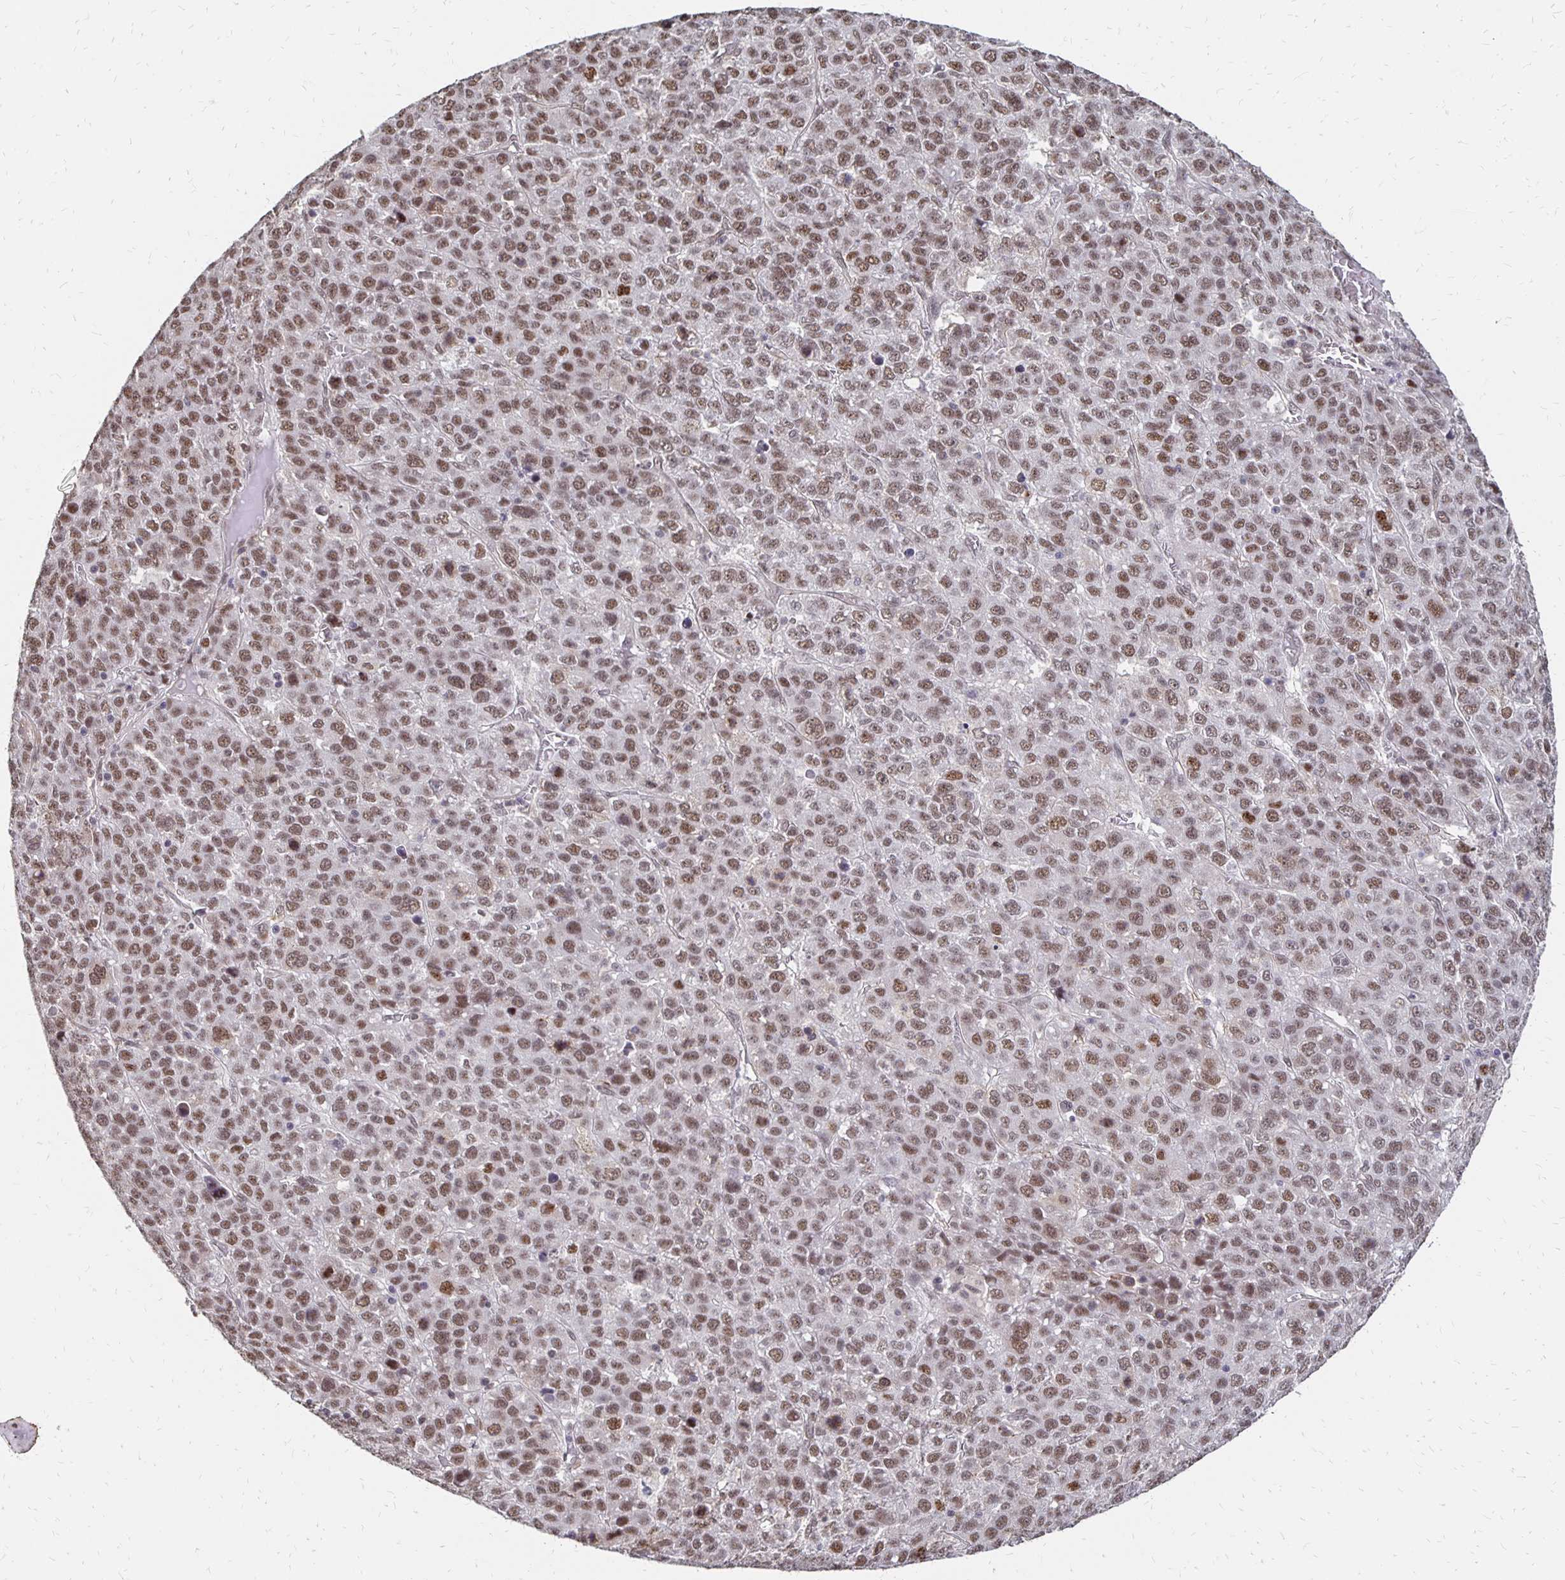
{"staining": {"intensity": "moderate", "quantity": ">75%", "location": "nuclear"}, "tissue": "liver cancer", "cell_type": "Tumor cells", "image_type": "cancer", "snomed": [{"axis": "morphology", "description": "Carcinoma, Hepatocellular, NOS"}, {"axis": "topography", "description": "Liver"}], "caption": "Immunohistochemistry (IHC) histopathology image of neoplastic tissue: human liver cancer (hepatocellular carcinoma) stained using immunohistochemistry (IHC) reveals medium levels of moderate protein expression localized specifically in the nuclear of tumor cells, appearing as a nuclear brown color.", "gene": "CLASRP", "patient": {"sex": "male", "age": 69}}